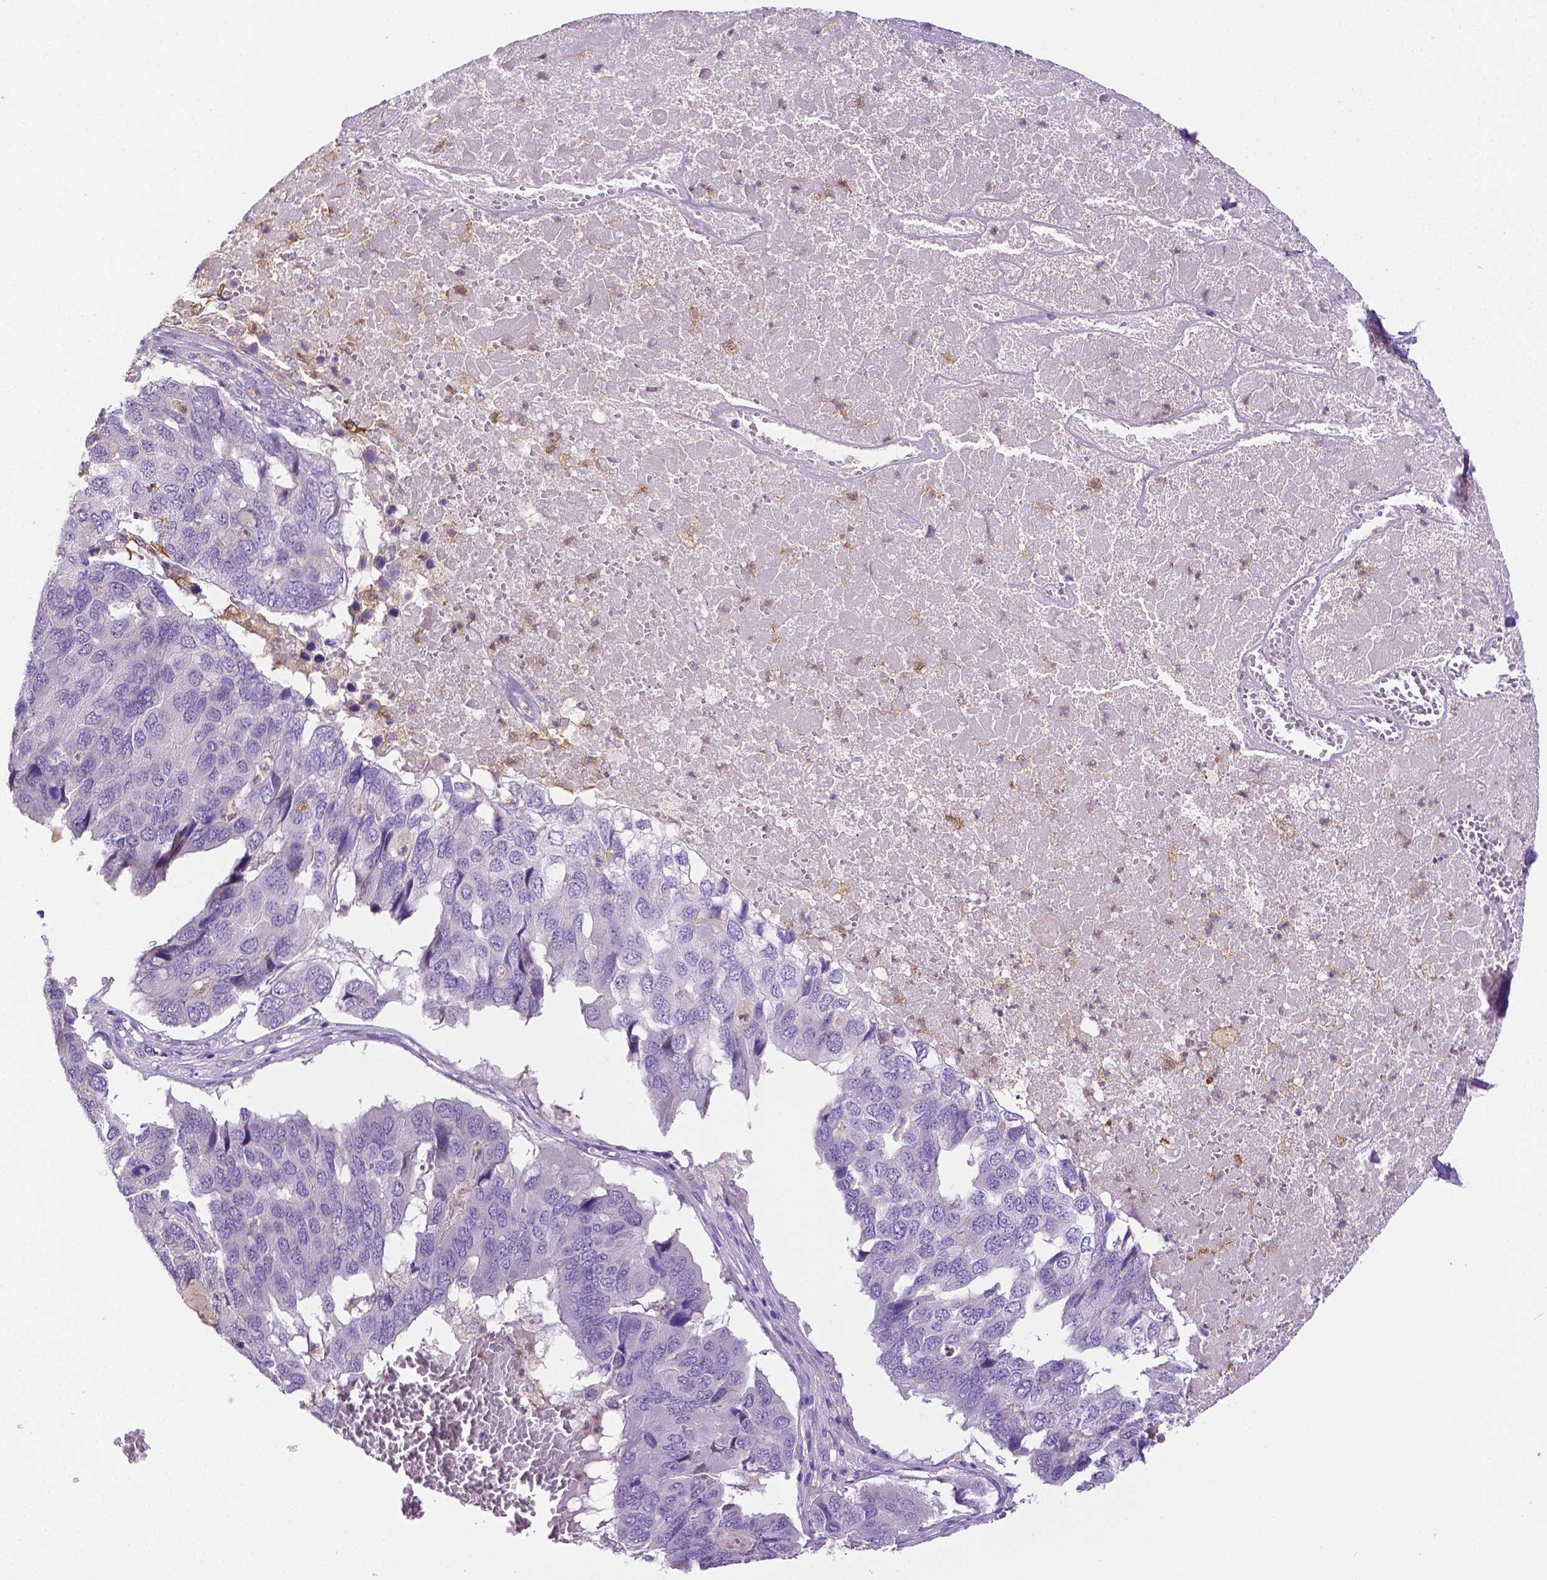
{"staining": {"intensity": "negative", "quantity": "none", "location": "none"}, "tissue": "pancreatic cancer", "cell_type": "Tumor cells", "image_type": "cancer", "snomed": [{"axis": "morphology", "description": "Adenocarcinoma, NOS"}, {"axis": "topography", "description": "Pancreas"}], "caption": "The image displays no significant staining in tumor cells of pancreatic cancer (adenocarcinoma).", "gene": "NXPH2", "patient": {"sex": "male", "age": 50}}